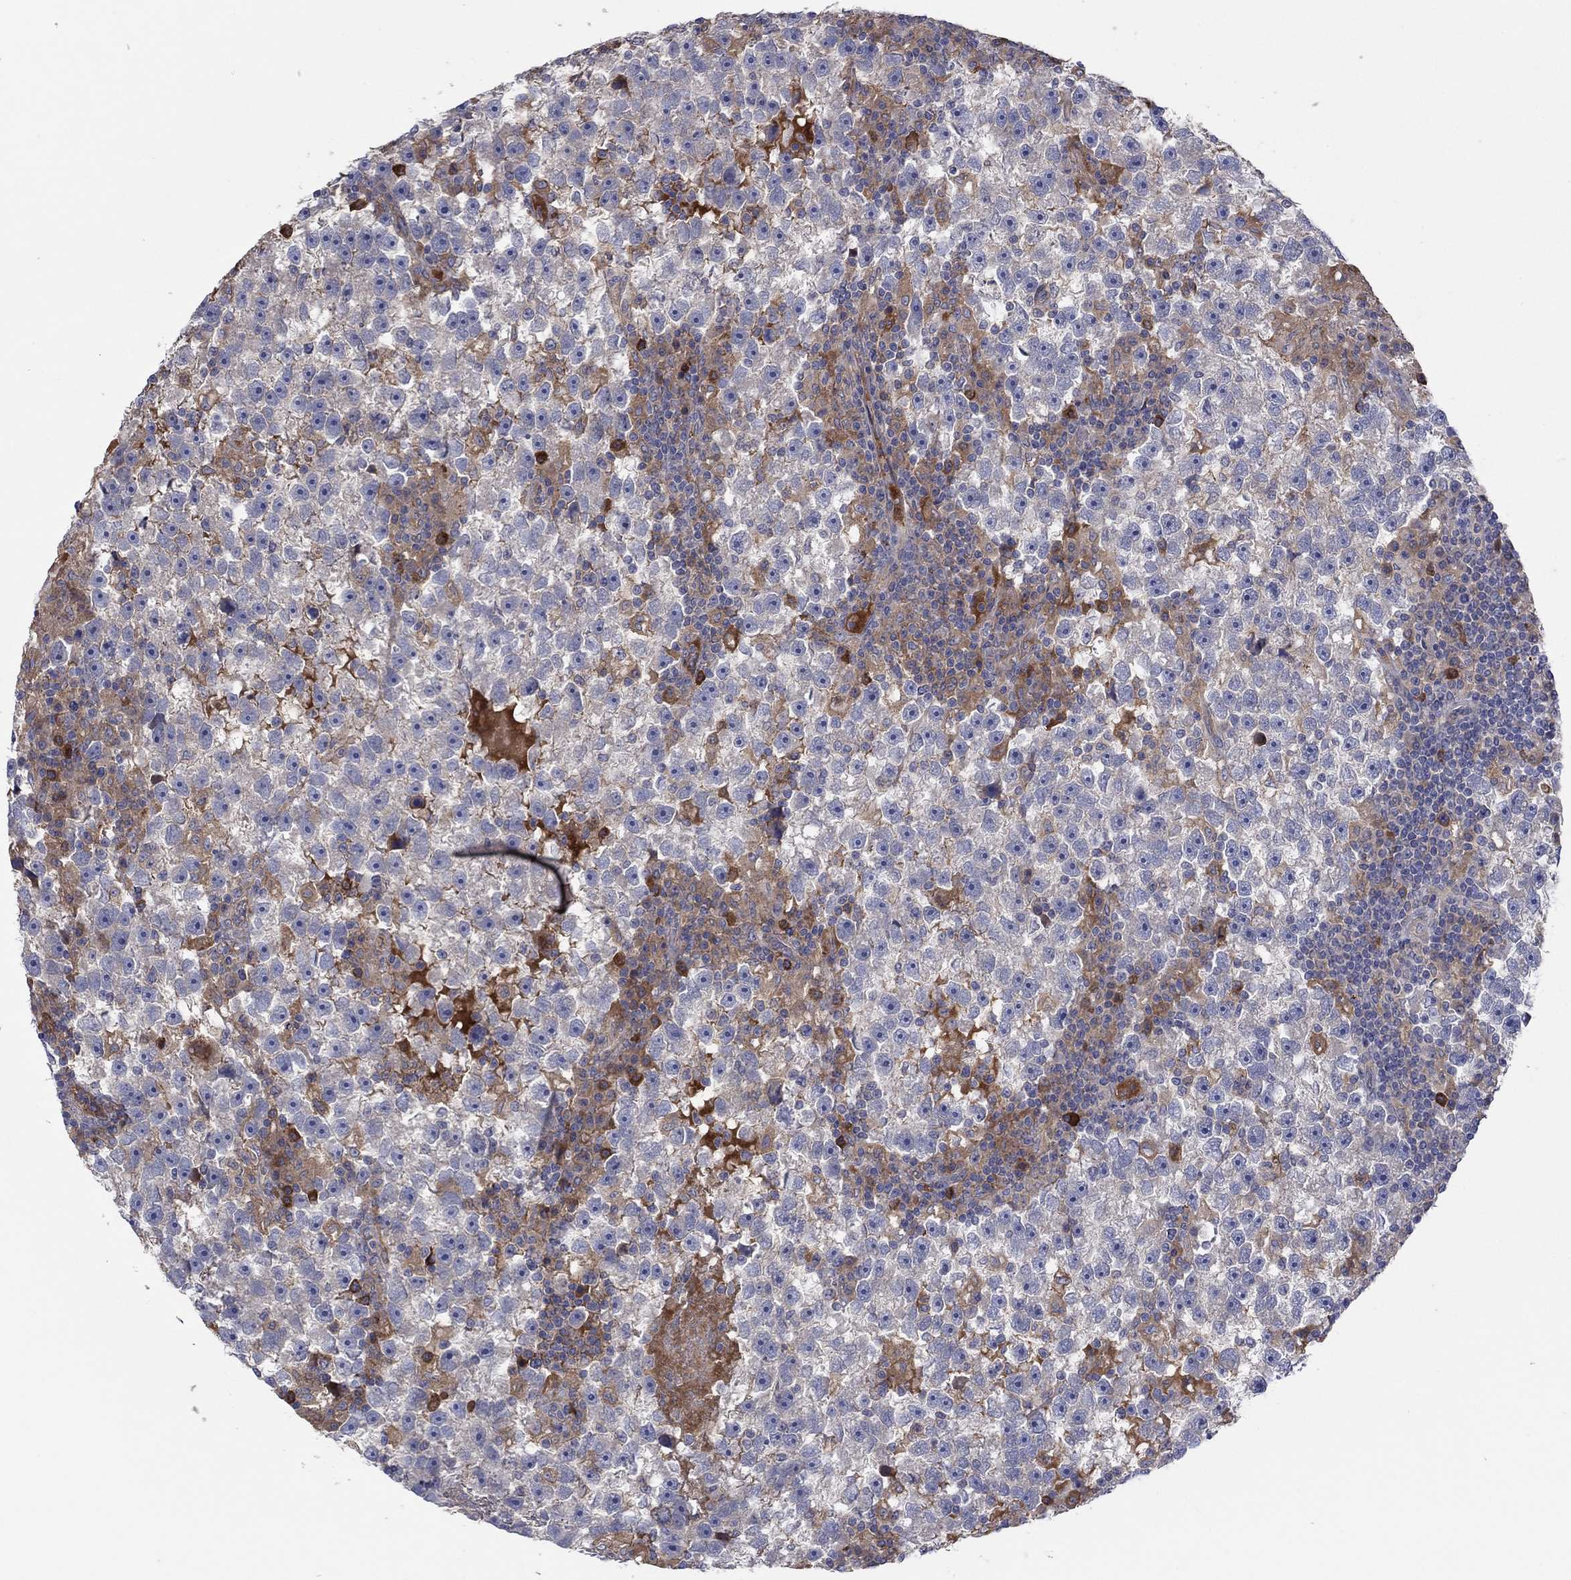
{"staining": {"intensity": "weak", "quantity": "25%-75%", "location": "cytoplasmic/membranous"}, "tissue": "testis cancer", "cell_type": "Tumor cells", "image_type": "cancer", "snomed": [{"axis": "morphology", "description": "Seminoma, NOS"}, {"axis": "topography", "description": "Testis"}], "caption": "Weak cytoplasmic/membranous protein staining is identified in approximately 25%-75% of tumor cells in seminoma (testis).", "gene": "PLCL2", "patient": {"sex": "male", "age": 47}}